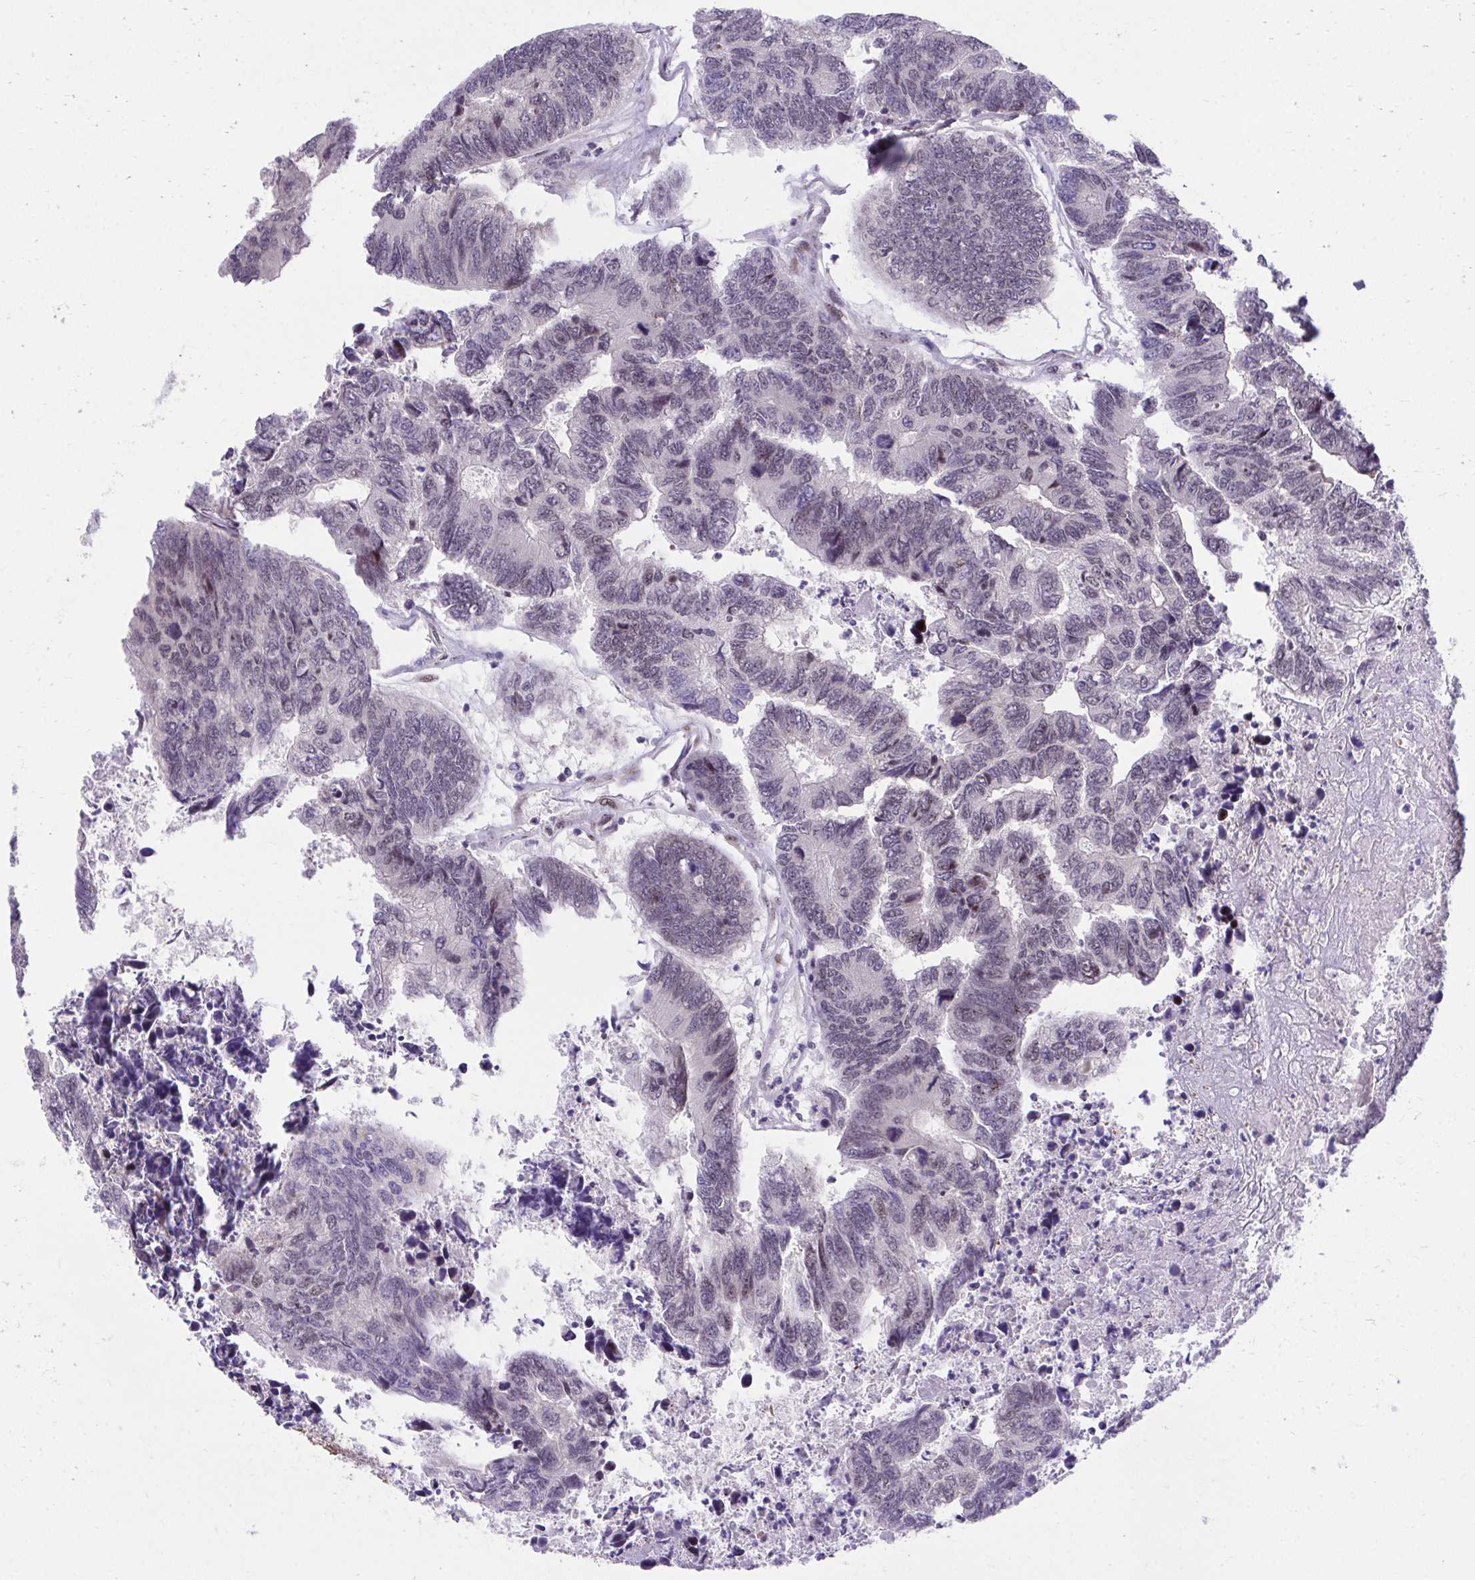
{"staining": {"intensity": "weak", "quantity": "<25%", "location": "nuclear"}, "tissue": "colorectal cancer", "cell_type": "Tumor cells", "image_type": "cancer", "snomed": [{"axis": "morphology", "description": "Adenocarcinoma, NOS"}, {"axis": "topography", "description": "Colon"}], "caption": "Tumor cells are negative for brown protein staining in colorectal cancer.", "gene": "HOXA4", "patient": {"sex": "female", "age": 67}}